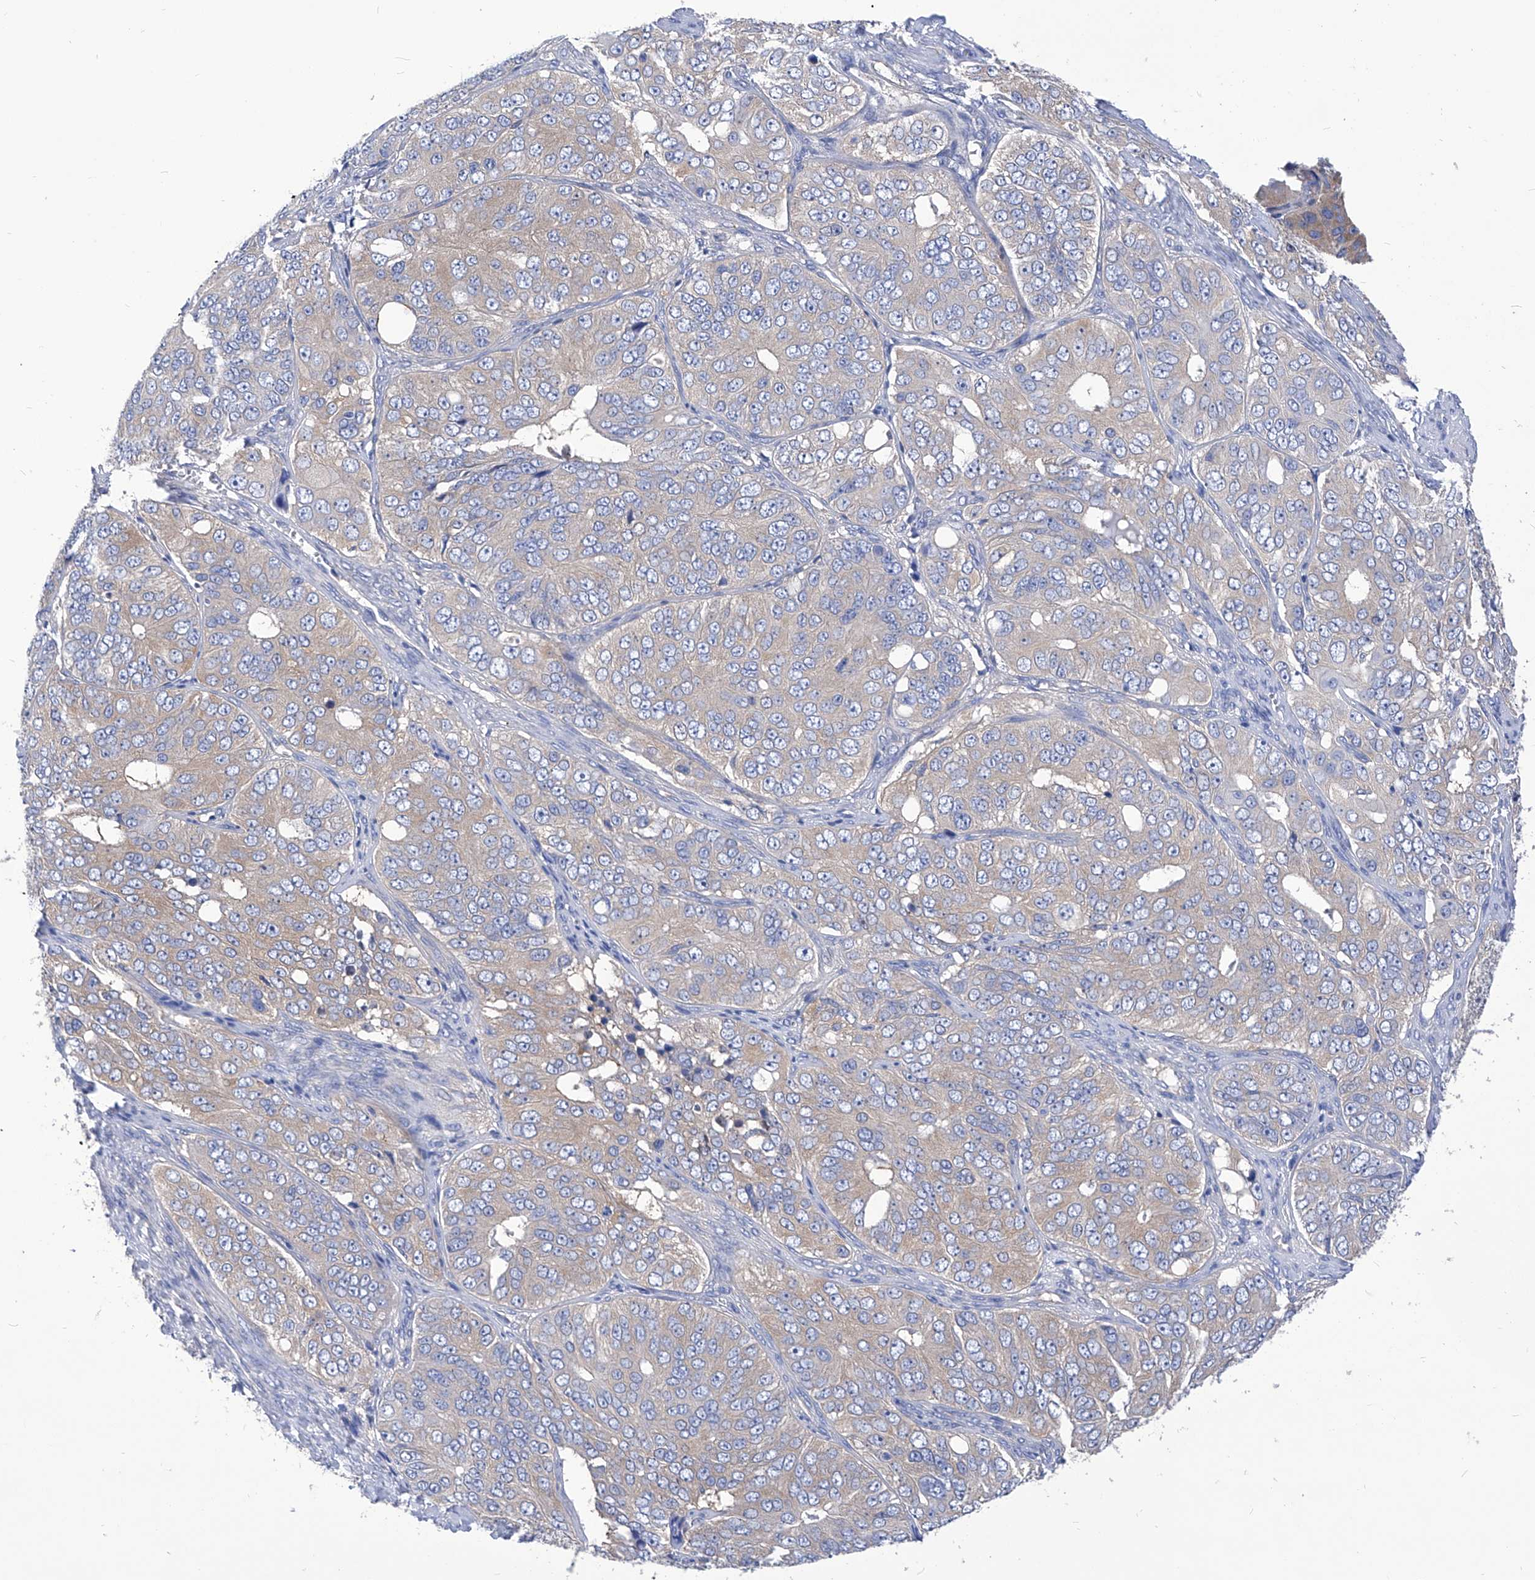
{"staining": {"intensity": "weak", "quantity": "25%-75%", "location": "cytoplasmic/membranous"}, "tissue": "ovarian cancer", "cell_type": "Tumor cells", "image_type": "cancer", "snomed": [{"axis": "morphology", "description": "Carcinoma, endometroid"}, {"axis": "topography", "description": "Ovary"}], "caption": "Tumor cells exhibit weak cytoplasmic/membranous staining in about 25%-75% of cells in ovarian endometroid carcinoma. (brown staining indicates protein expression, while blue staining denotes nuclei).", "gene": "XPNPEP1", "patient": {"sex": "female", "age": 51}}